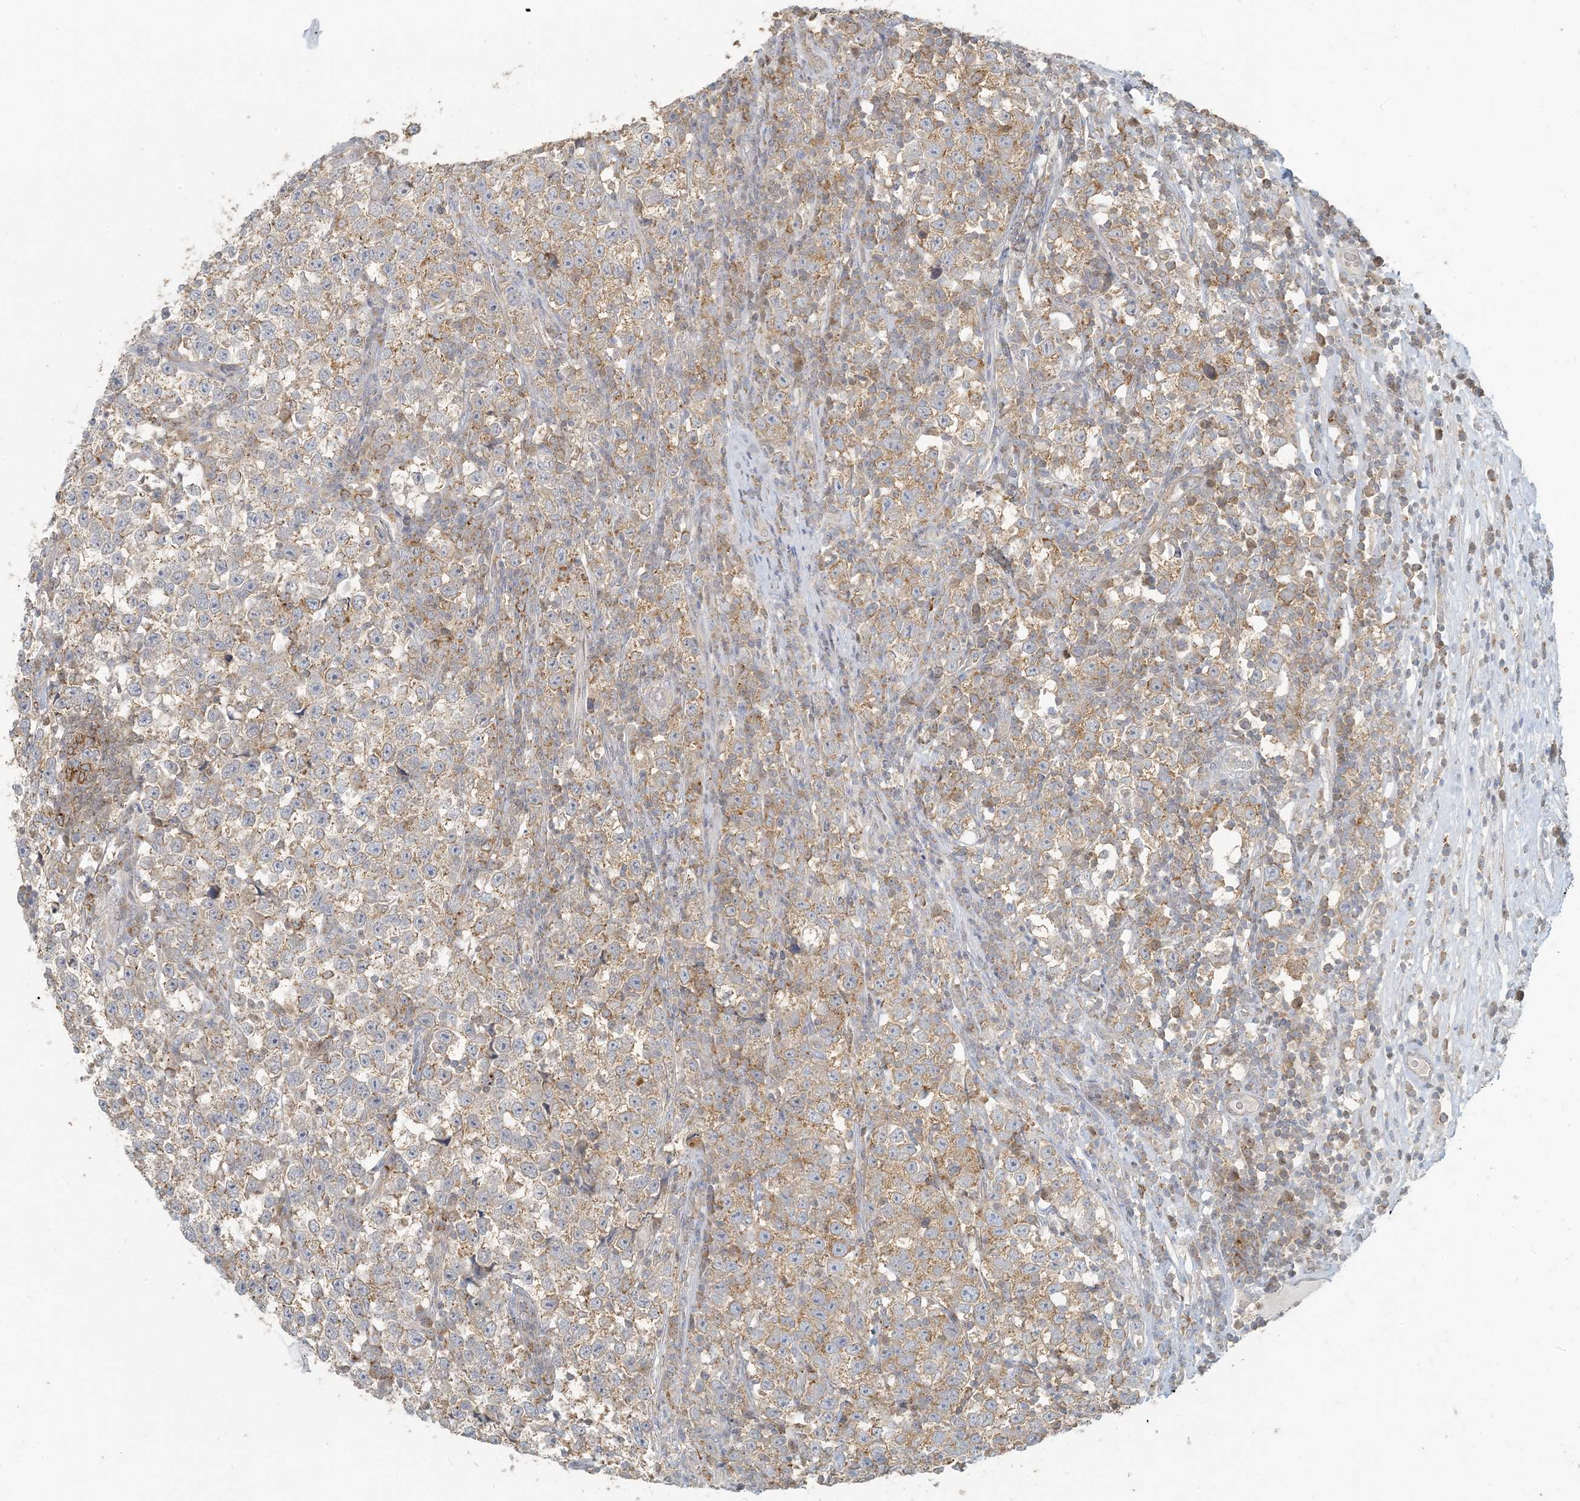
{"staining": {"intensity": "weak", "quantity": ">75%", "location": "cytoplasmic/membranous"}, "tissue": "testis cancer", "cell_type": "Tumor cells", "image_type": "cancer", "snomed": [{"axis": "morphology", "description": "Normal tissue, NOS"}, {"axis": "morphology", "description": "Seminoma, NOS"}, {"axis": "topography", "description": "Testis"}], "caption": "Immunohistochemistry (IHC) (DAB (3,3'-diaminobenzidine)) staining of testis seminoma shows weak cytoplasmic/membranous protein expression in about >75% of tumor cells. (Brightfield microscopy of DAB IHC at high magnification).", "gene": "HACL1", "patient": {"sex": "male", "age": 43}}